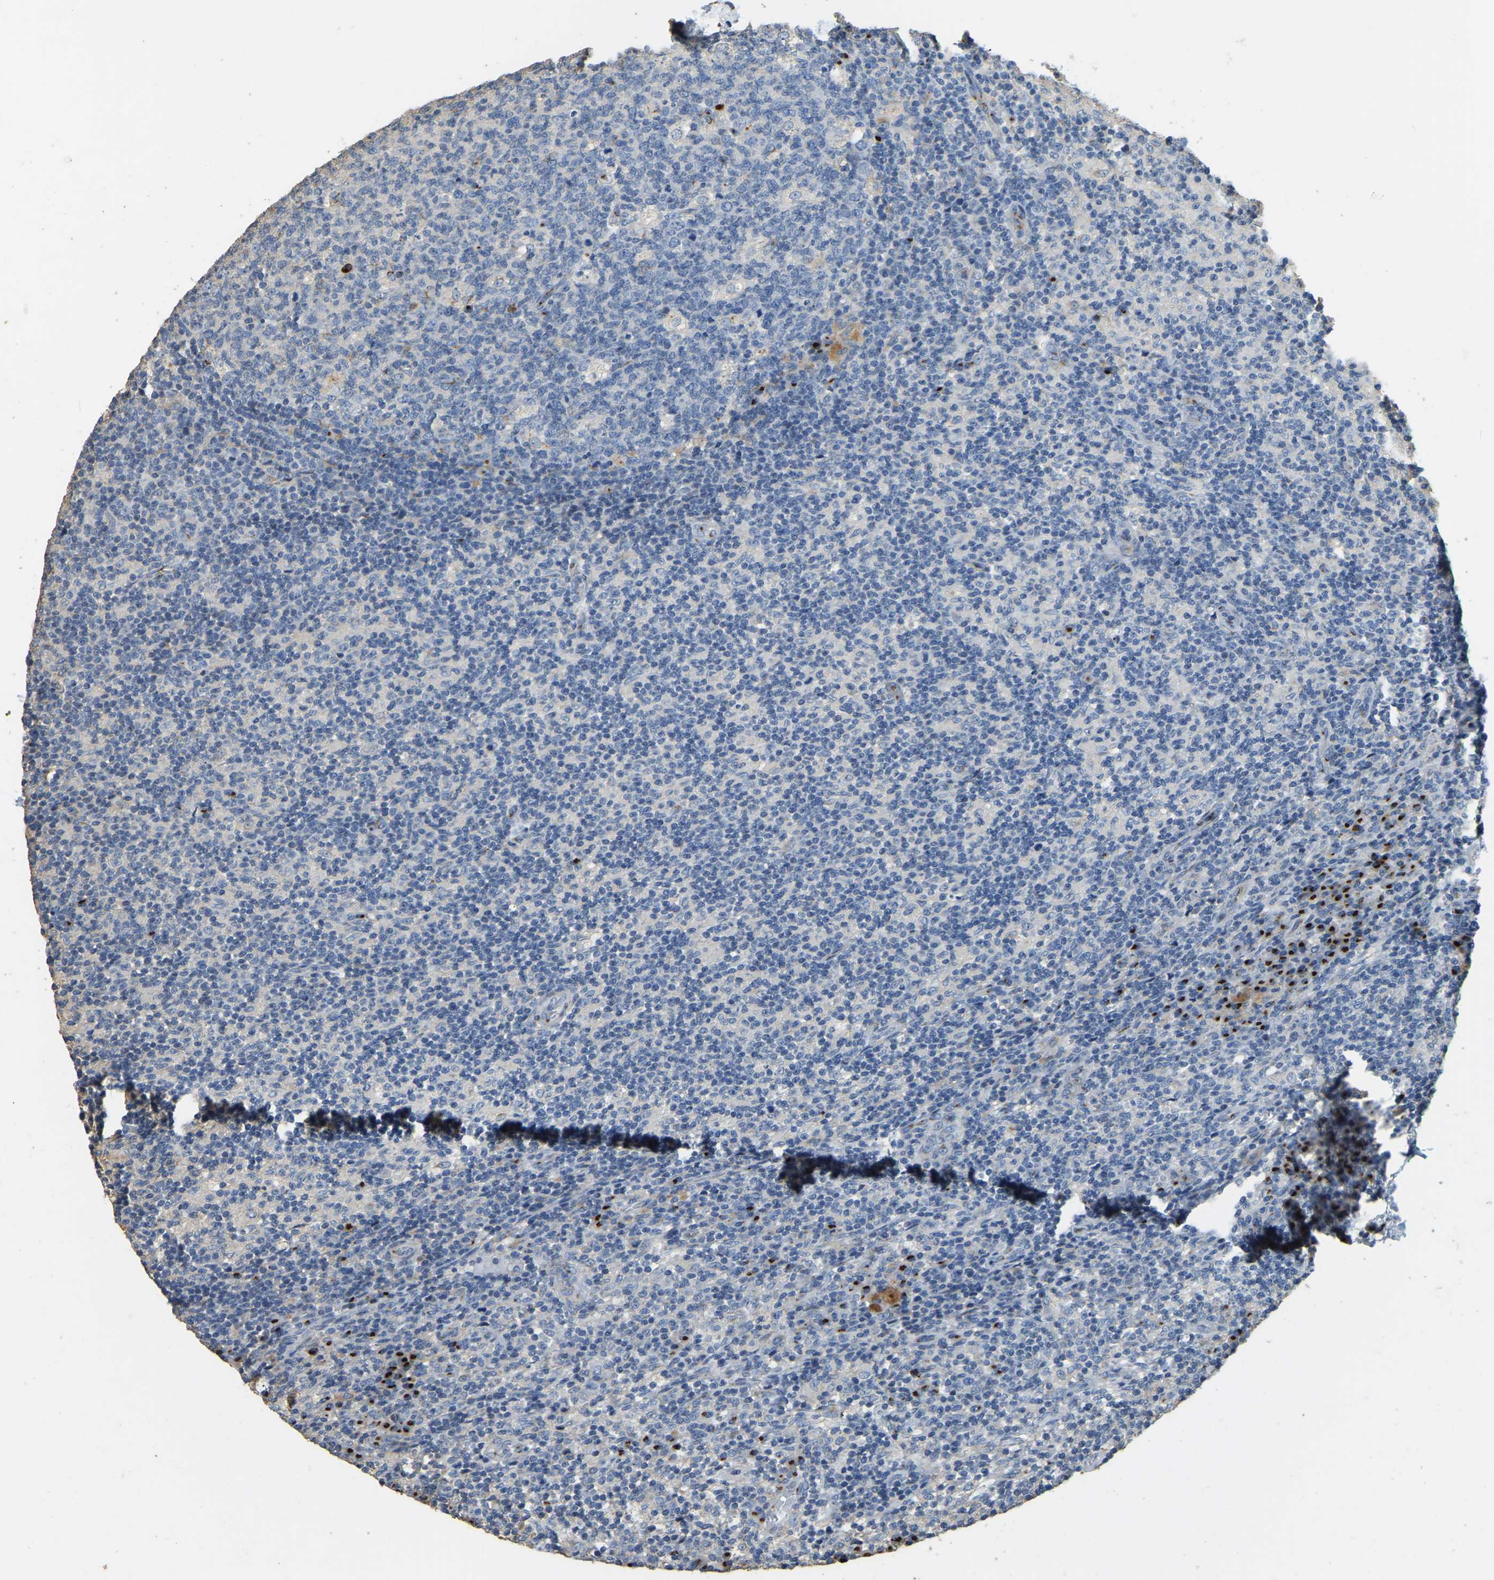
{"staining": {"intensity": "negative", "quantity": "none", "location": "none"}, "tissue": "lymph node", "cell_type": "Germinal center cells", "image_type": "normal", "snomed": [{"axis": "morphology", "description": "Normal tissue, NOS"}, {"axis": "morphology", "description": "Inflammation, NOS"}, {"axis": "topography", "description": "Lymph node"}], "caption": "Germinal center cells show no significant expression in unremarkable lymph node.", "gene": "FAM174A", "patient": {"sex": "male", "age": 55}}